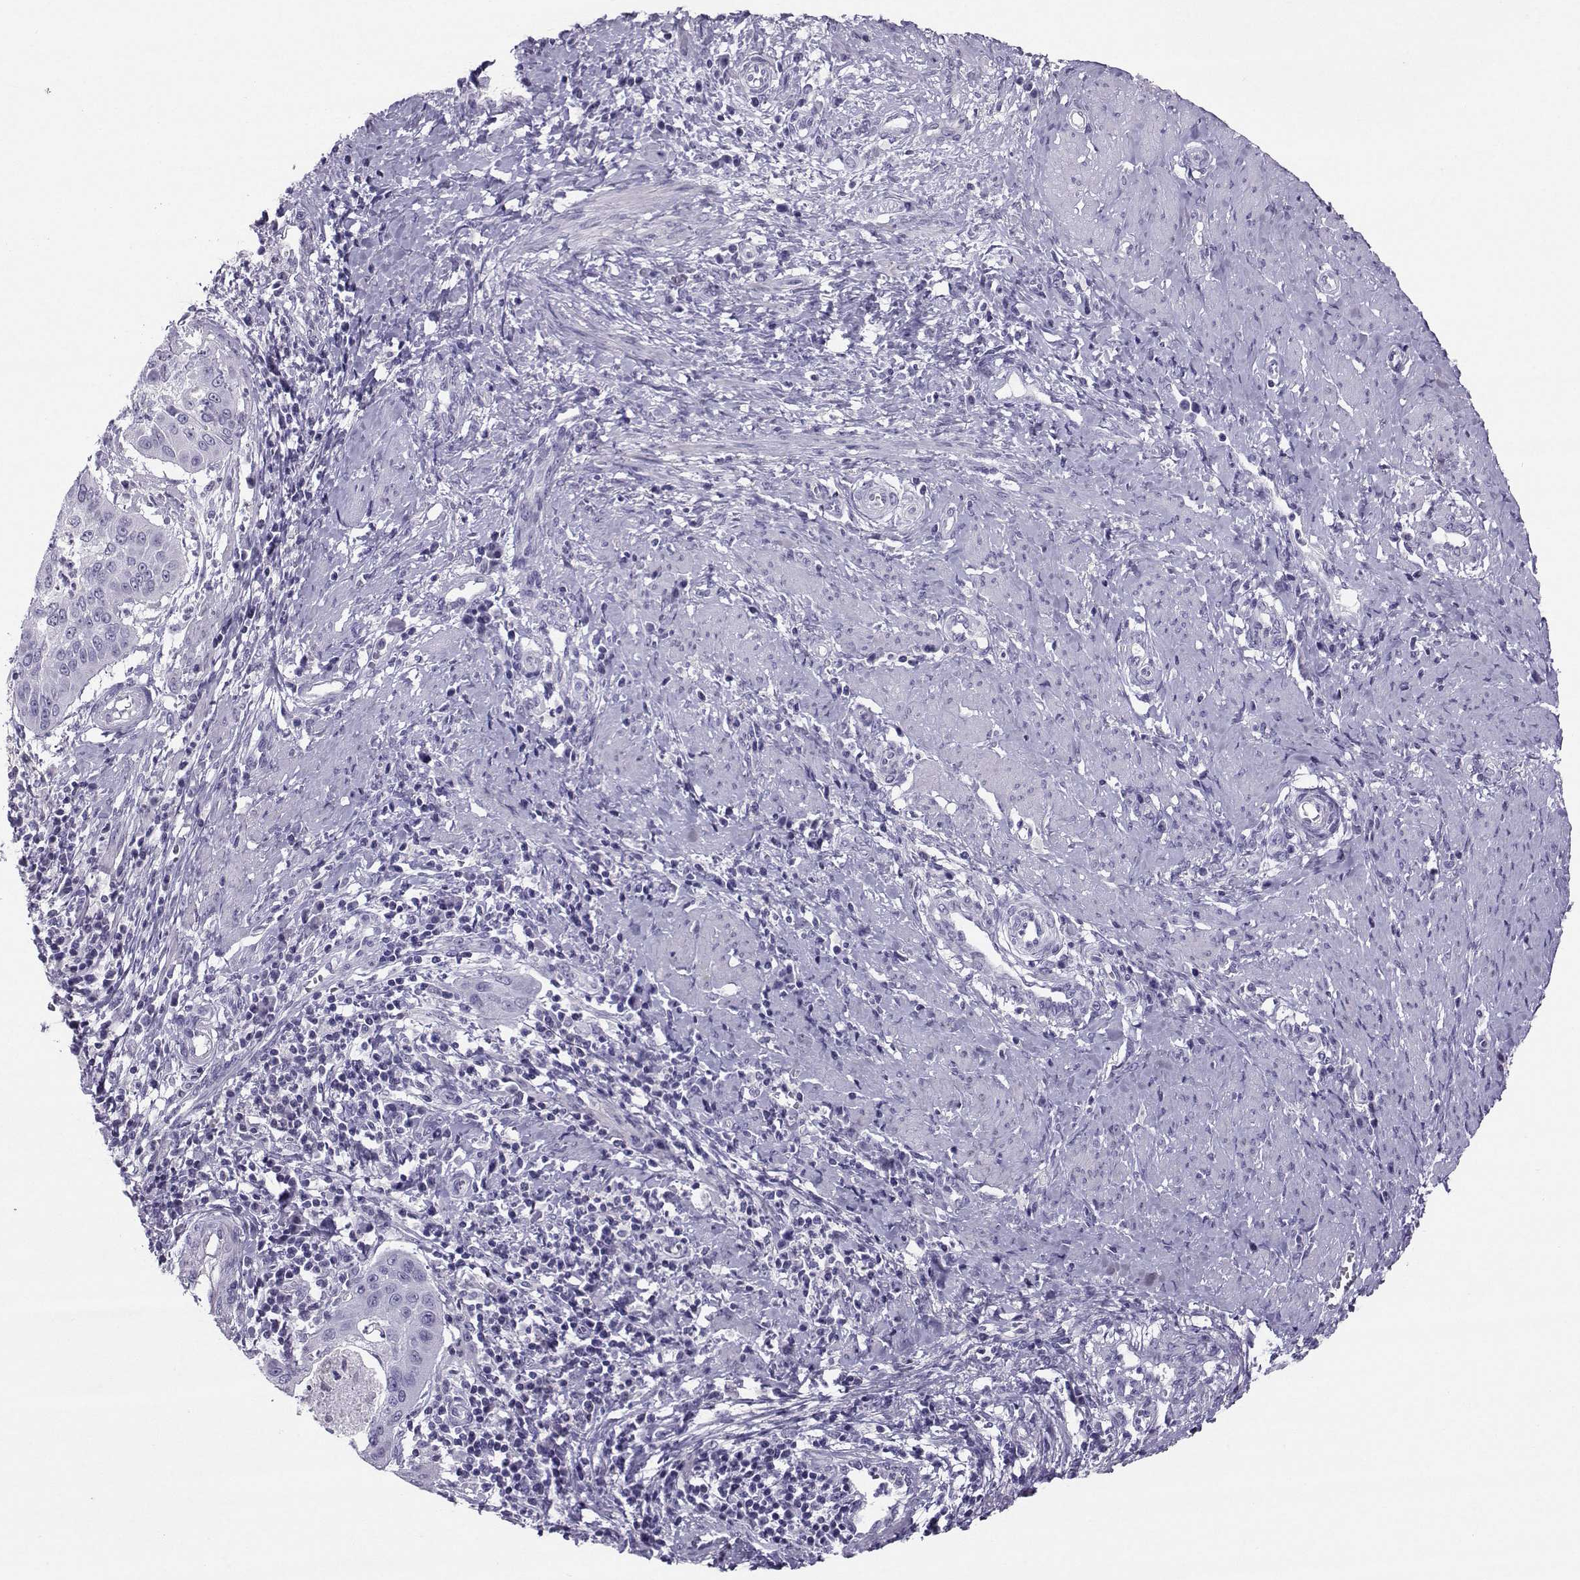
{"staining": {"intensity": "negative", "quantity": "none", "location": "none"}, "tissue": "cervical cancer", "cell_type": "Tumor cells", "image_type": "cancer", "snomed": [{"axis": "morphology", "description": "Squamous cell carcinoma, NOS"}, {"axis": "topography", "description": "Cervix"}], "caption": "This is a photomicrograph of immunohistochemistry staining of squamous cell carcinoma (cervical), which shows no expression in tumor cells. The staining was performed using DAB to visualize the protein expression in brown, while the nuclei were stained in blue with hematoxylin (Magnification: 20x).", "gene": "PGK1", "patient": {"sex": "female", "age": 39}}